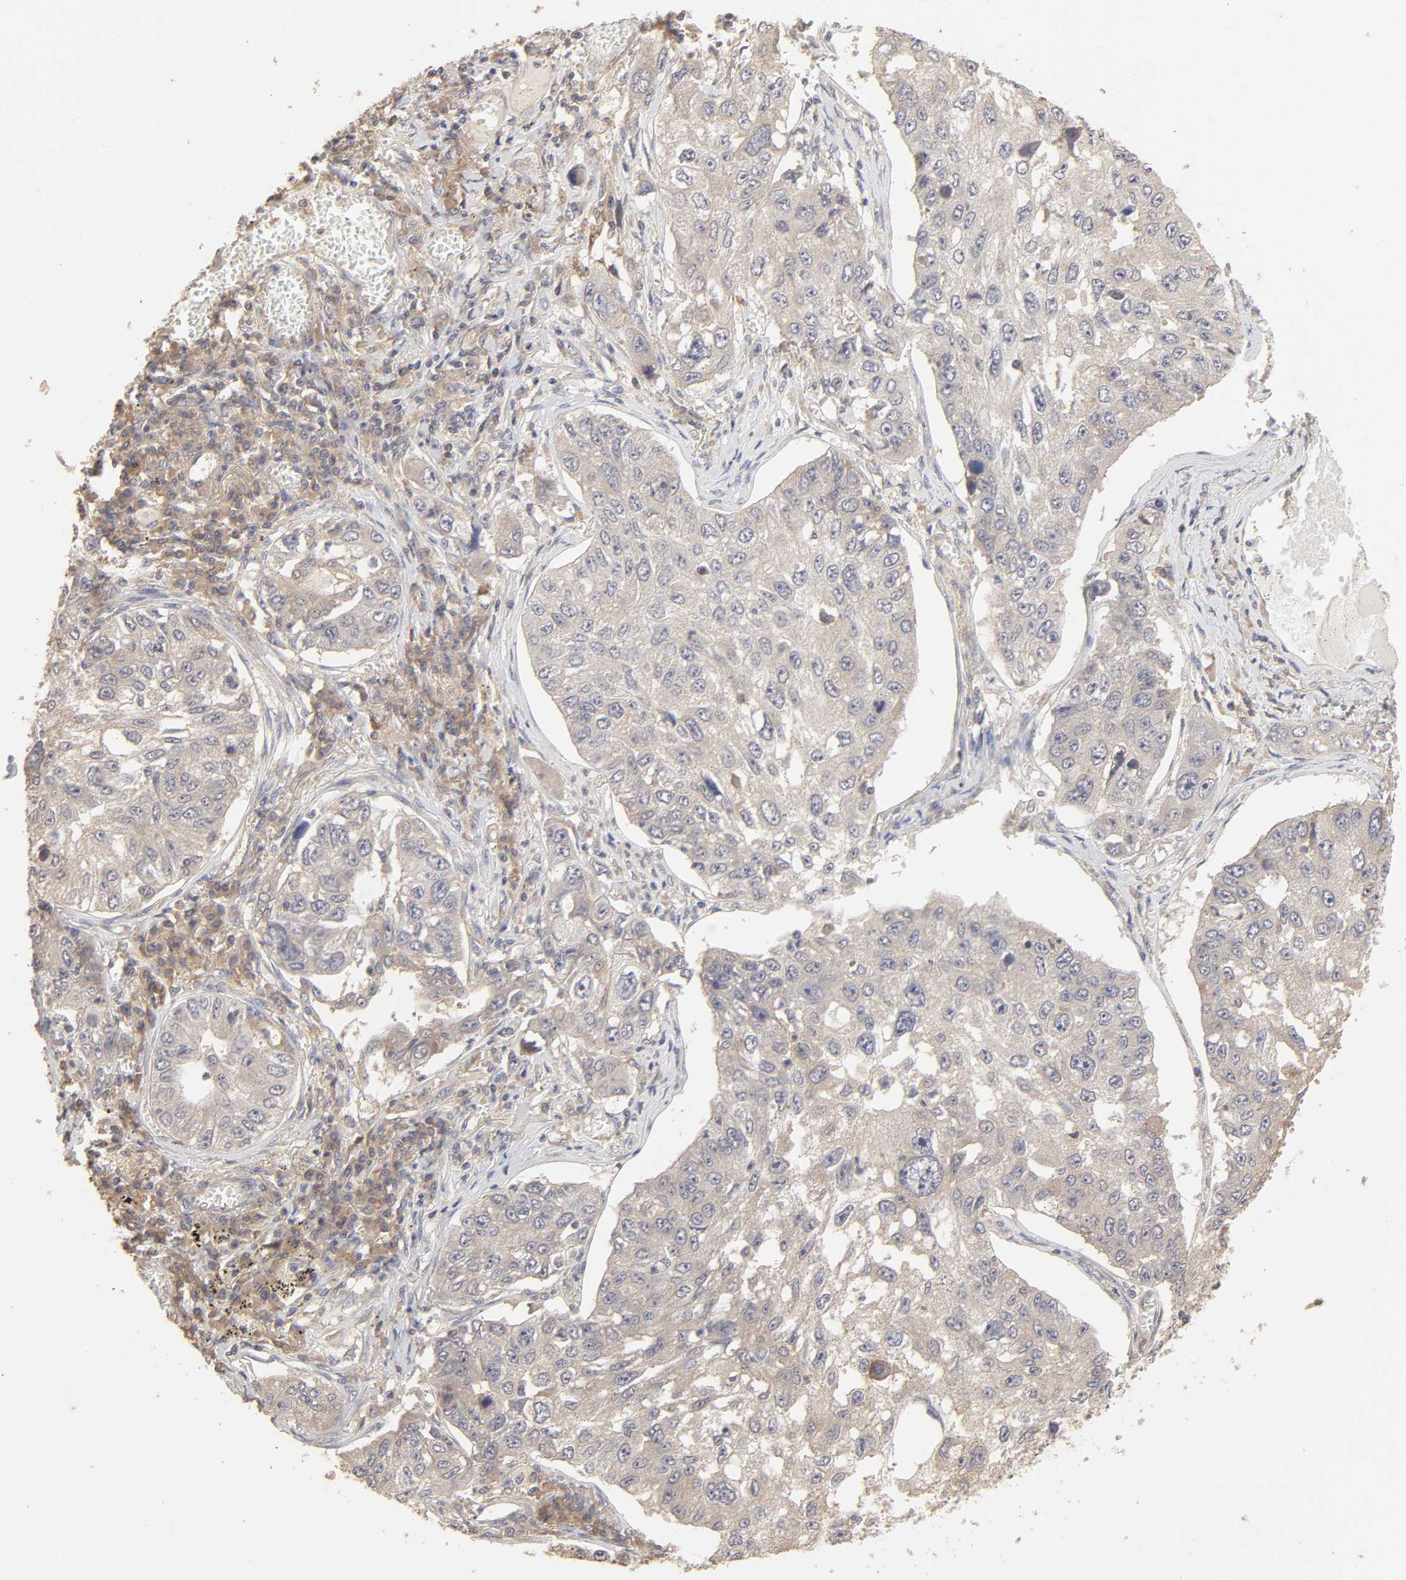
{"staining": {"intensity": "negative", "quantity": "none", "location": "none"}, "tissue": "lung cancer", "cell_type": "Tumor cells", "image_type": "cancer", "snomed": [{"axis": "morphology", "description": "Squamous cell carcinoma, NOS"}, {"axis": "topography", "description": "Lung"}], "caption": "Lung cancer was stained to show a protein in brown. There is no significant staining in tumor cells.", "gene": "AP1G2", "patient": {"sex": "male", "age": 71}}